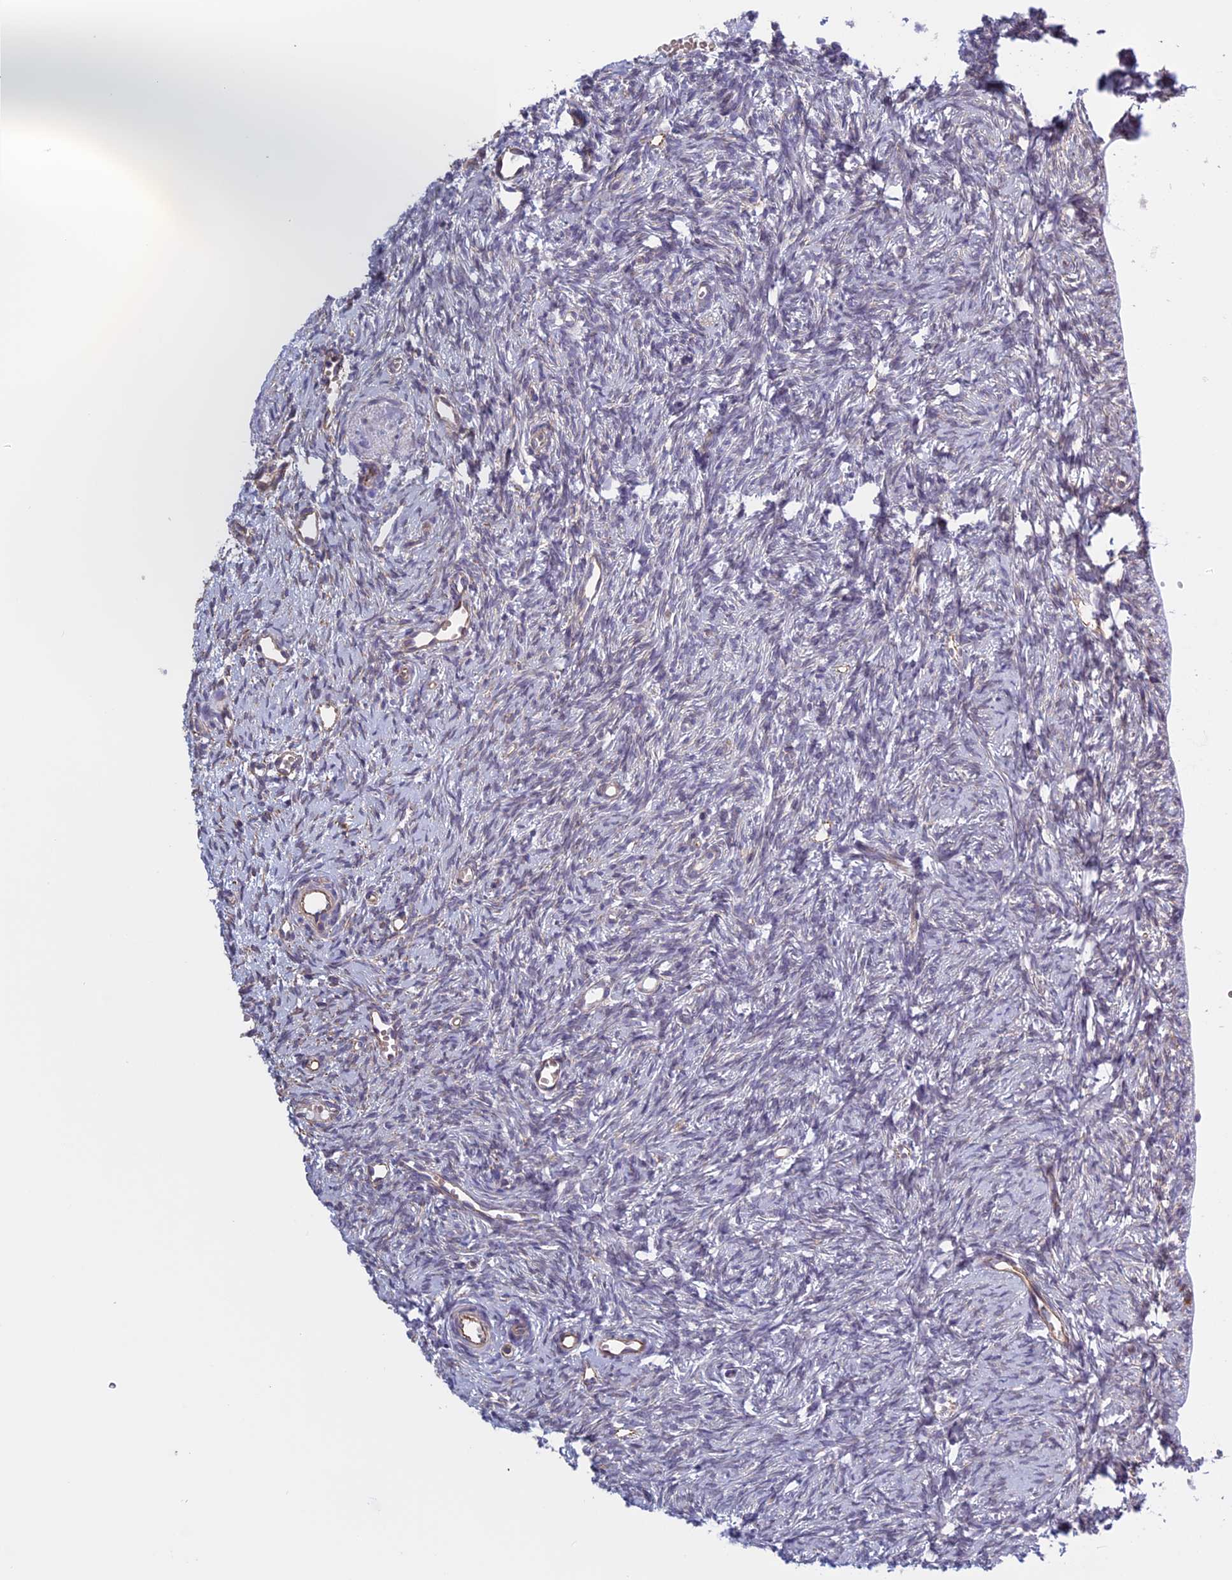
{"staining": {"intensity": "negative", "quantity": "none", "location": "none"}, "tissue": "ovary", "cell_type": "Ovarian stroma cells", "image_type": "normal", "snomed": [{"axis": "morphology", "description": "Normal tissue, NOS"}, {"axis": "topography", "description": "Ovary"}], "caption": "This is a histopathology image of IHC staining of benign ovary, which shows no positivity in ovarian stroma cells.", "gene": "BCL2L10", "patient": {"sex": "female", "age": 51}}